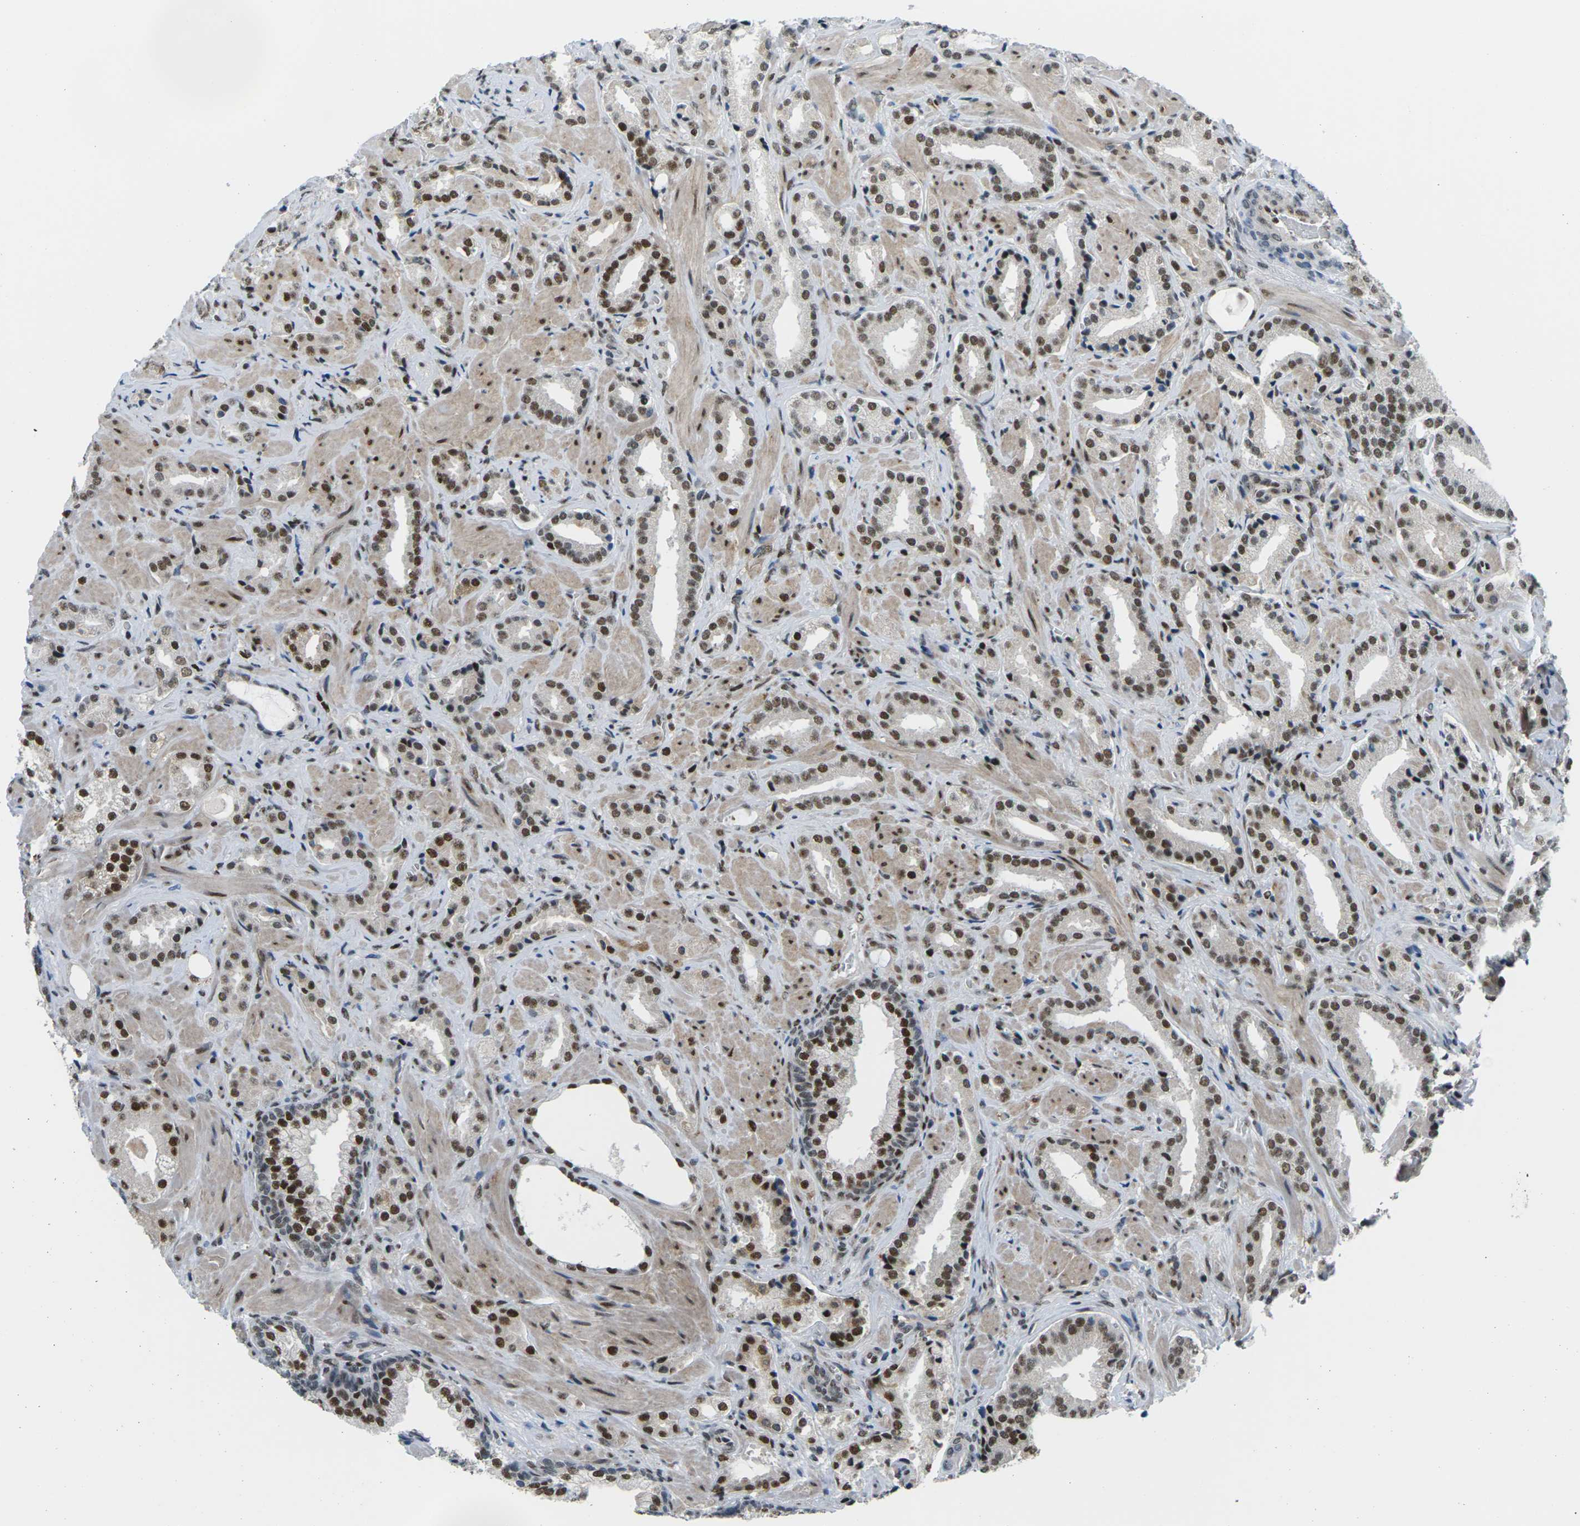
{"staining": {"intensity": "strong", "quantity": ">75%", "location": "nuclear"}, "tissue": "prostate cancer", "cell_type": "Tumor cells", "image_type": "cancer", "snomed": [{"axis": "morphology", "description": "Adenocarcinoma, High grade"}, {"axis": "topography", "description": "Prostate"}], "caption": "Human prostate adenocarcinoma (high-grade) stained with a brown dye reveals strong nuclear positive positivity in approximately >75% of tumor cells.", "gene": "PSME3", "patient": {"sex": "male", "age": 64}}